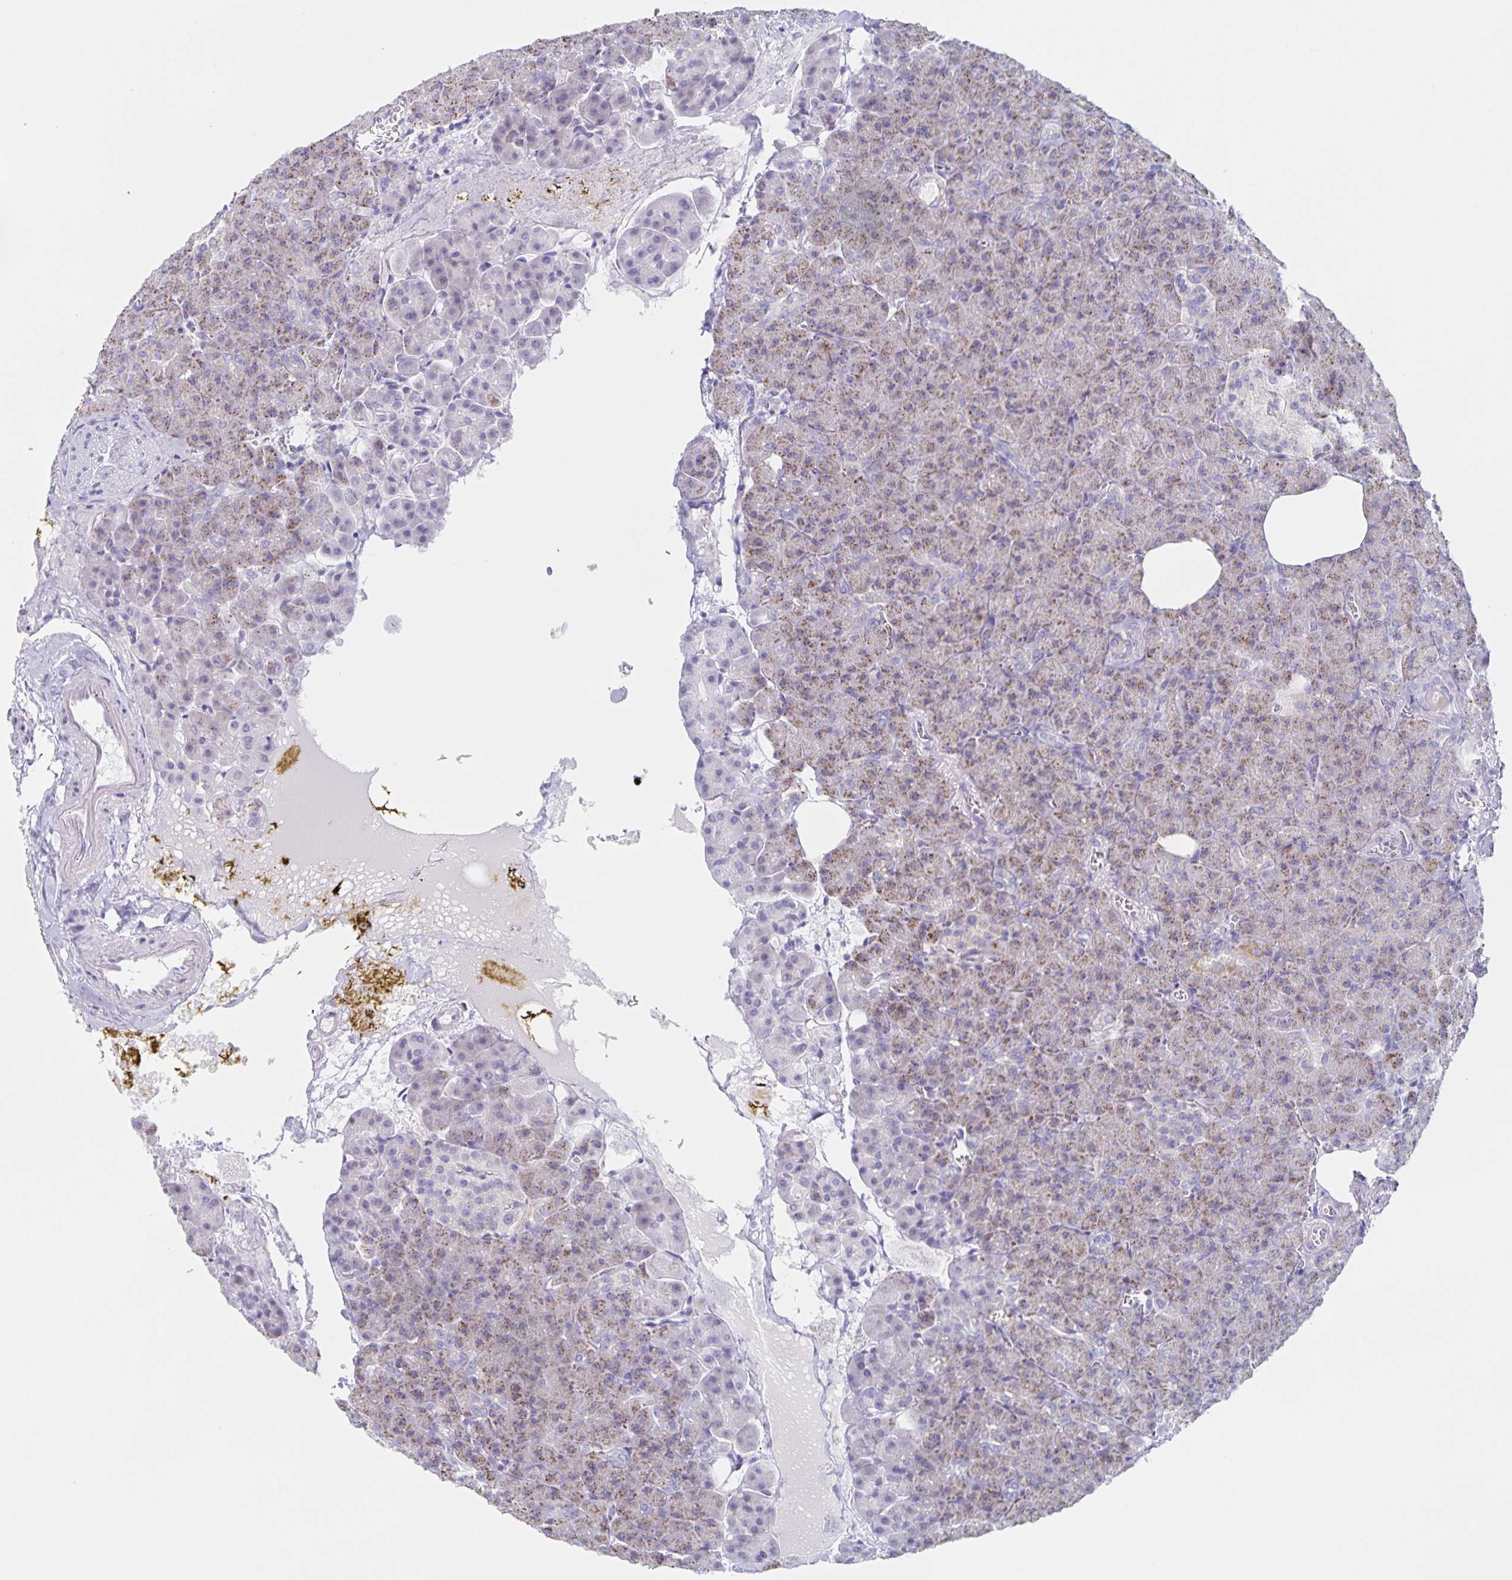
{"staining": {"intensity": "weak", "quantity": "25%-75%", "location": "cytoplasmic/membranous"}, "tissue": "pancreas", "cell_type": "Exocrine glandular cells", "image_type": "normal", "snomed": [{"axis": "morphology", "description": "Normal tissue, NOS"}, {"axis": "topography", "description": "Pancreas"}], "caption": "Unremarkable pancreas reveals weak cytoplasmic/membranous positivity in about 25%-75% of exocrine glandular cells The staining was performed using DAB (3,3'-diaminobenzidine), with brown indicating positive protein expression. Nuclei are stained blue with hematoxylin..", "gene": "CENPH", "patient": {"sex": "female", "age": 74}}